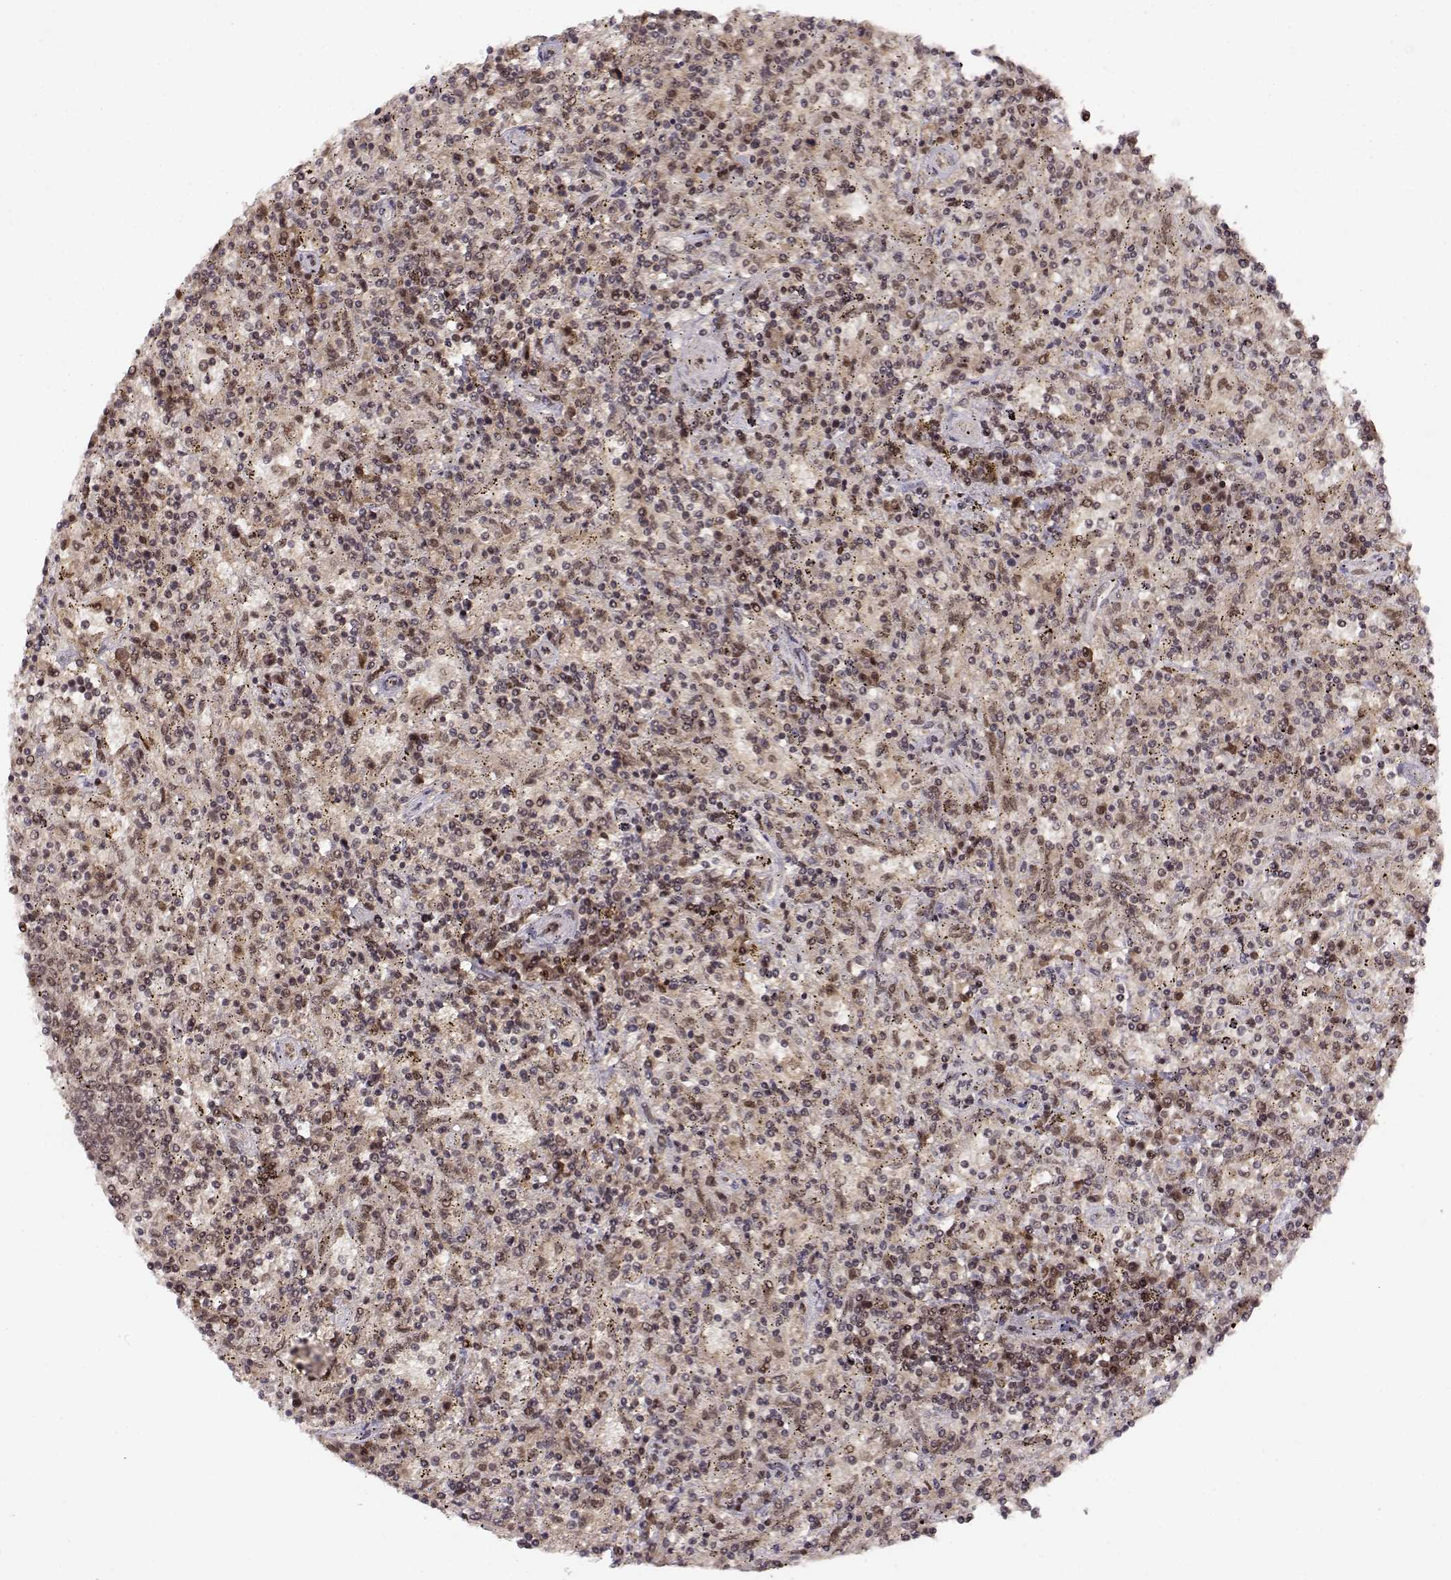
{"staining": {"intensity": "weak", "quantity": "25%-75%", "location": "cytoplasmic/membranous,nuclear"}, "tissue": "lymphoma", "cell_type": "Tumor cells", "image_type": "cancer", "snomed": [{"axis": "morphology", "description": "Malignant lymphoma, non-Hodgkin's type, Low grade"}, {"axis": "topography", "description": "Spleen"}], "caption": "A brown stain highlights weak cytoplasmic/membranous and nuclear positivity of a protein in malignant lymphoma, non-Hodgkin's type (low-grade) tumor cells.", "gene": "CSNK2A1", "patient": {"sex": "male", "age": 62}}